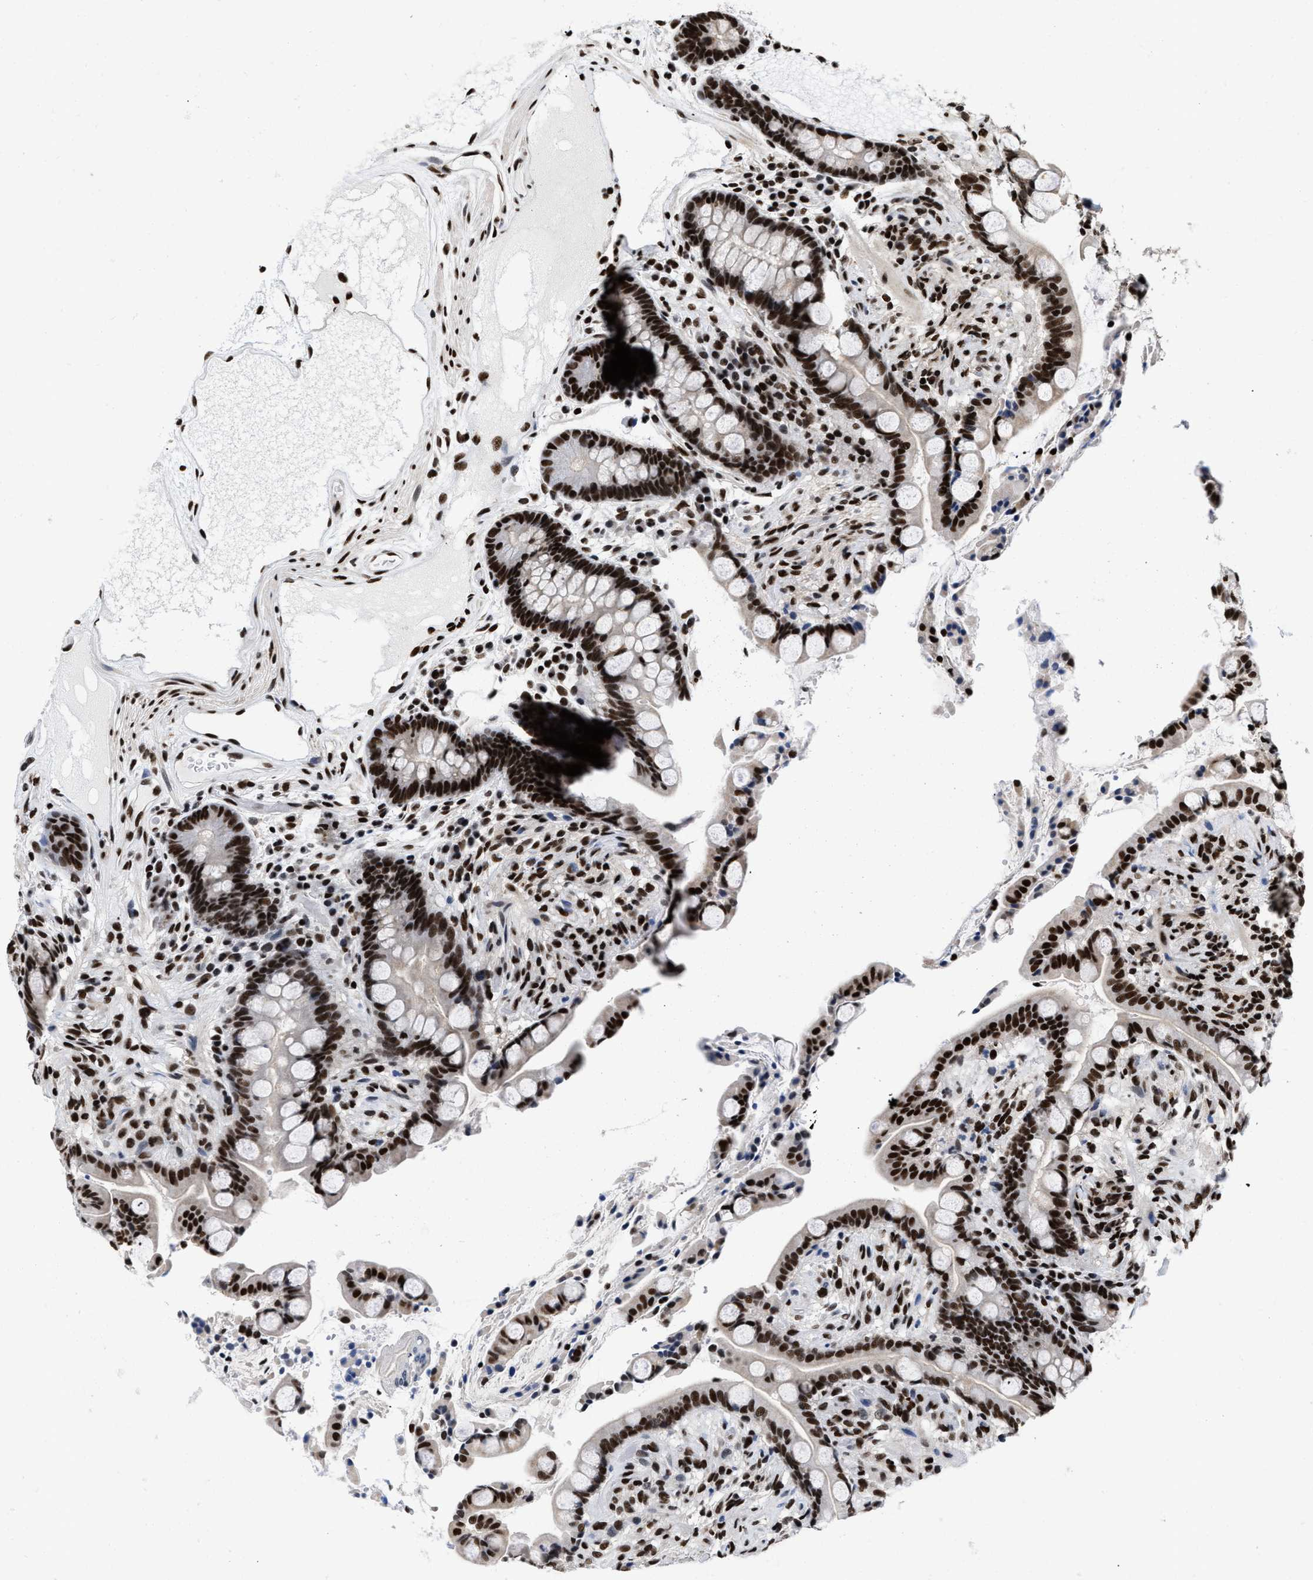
{"staining": {"intensity": "strong", "quantity": ">75%", "location": "nuclear"}, "tissue": "colon", "cell_type": "Endothelial cells", "image_type": "normal", "snomed": [{"axis": "morphology", "description": "Normal tissue, NOS"}, {"axis": "topography", "description": "Colon"}], "caption": "IHC image of normal colon stained for a protein (brown), which demonstrates high levels of strong nuclear positivity in about >75% of endothelial cells.", "gene": "CREB1", "patient": {"sex": "male", "age": 73}}